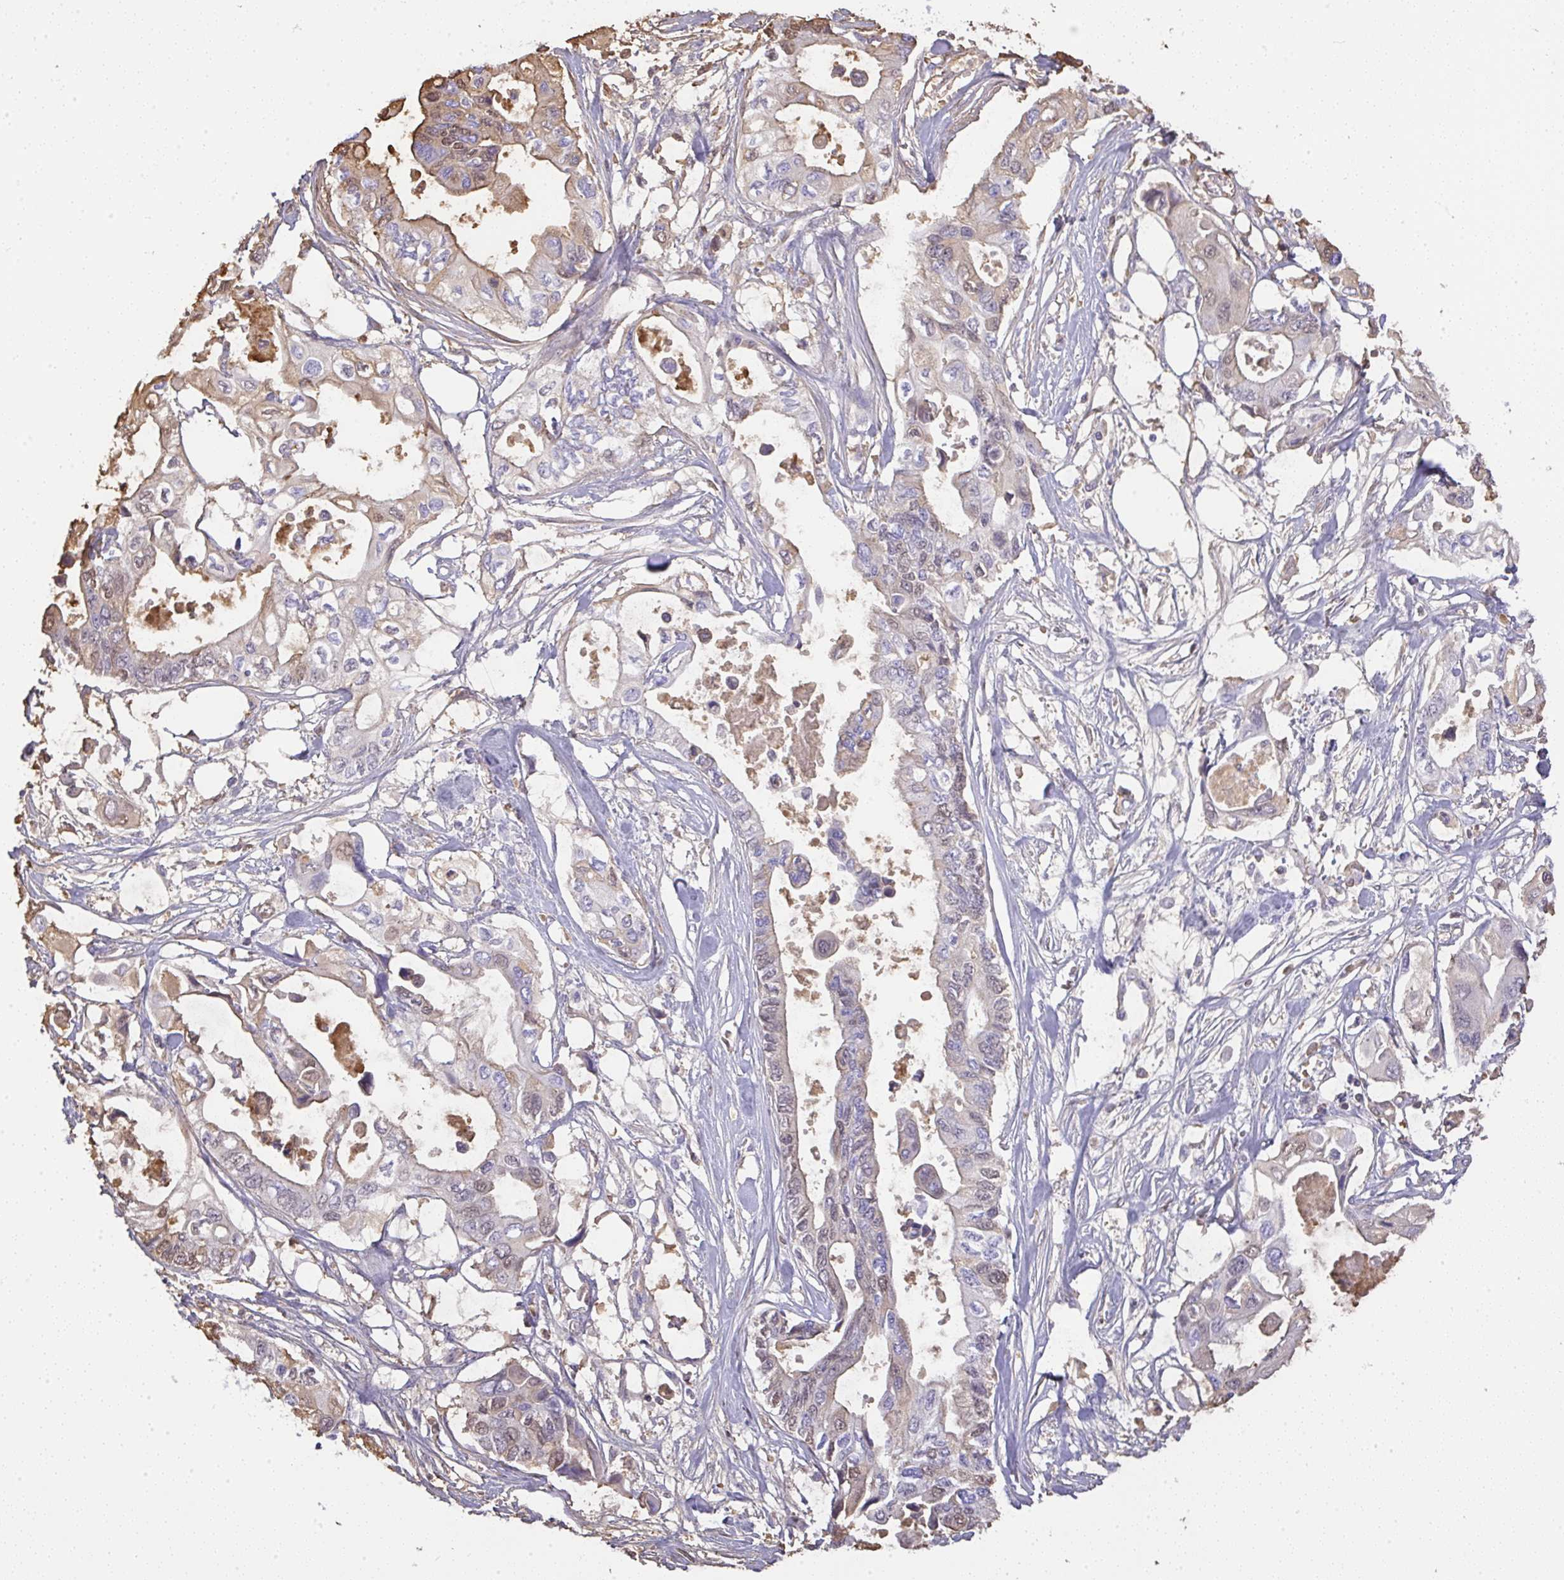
{"staining": {"intensity": "weak", "quantity": "<25%", "location": "cytoplasmic/membranous"}, "tissue": "pancreatic cancer", "cell_type": "Tumor cells", "image_type": "cancer", "snomed": [{"axis": "morphology", "description": "Adenocarcinoma, NOS"}, {"axis": "topography", "description": "Pancreas"}], "caption": "Tumor cells are negative for protein expression in human pancreatic cancer. (DAB (3,3'-diaminobenzidine) immunohistochemistry (IHC) visualized using brightfield microscopy, high magnification).", "gene": "SMYD5", "patient": {"sex": "female", "age": 63}}